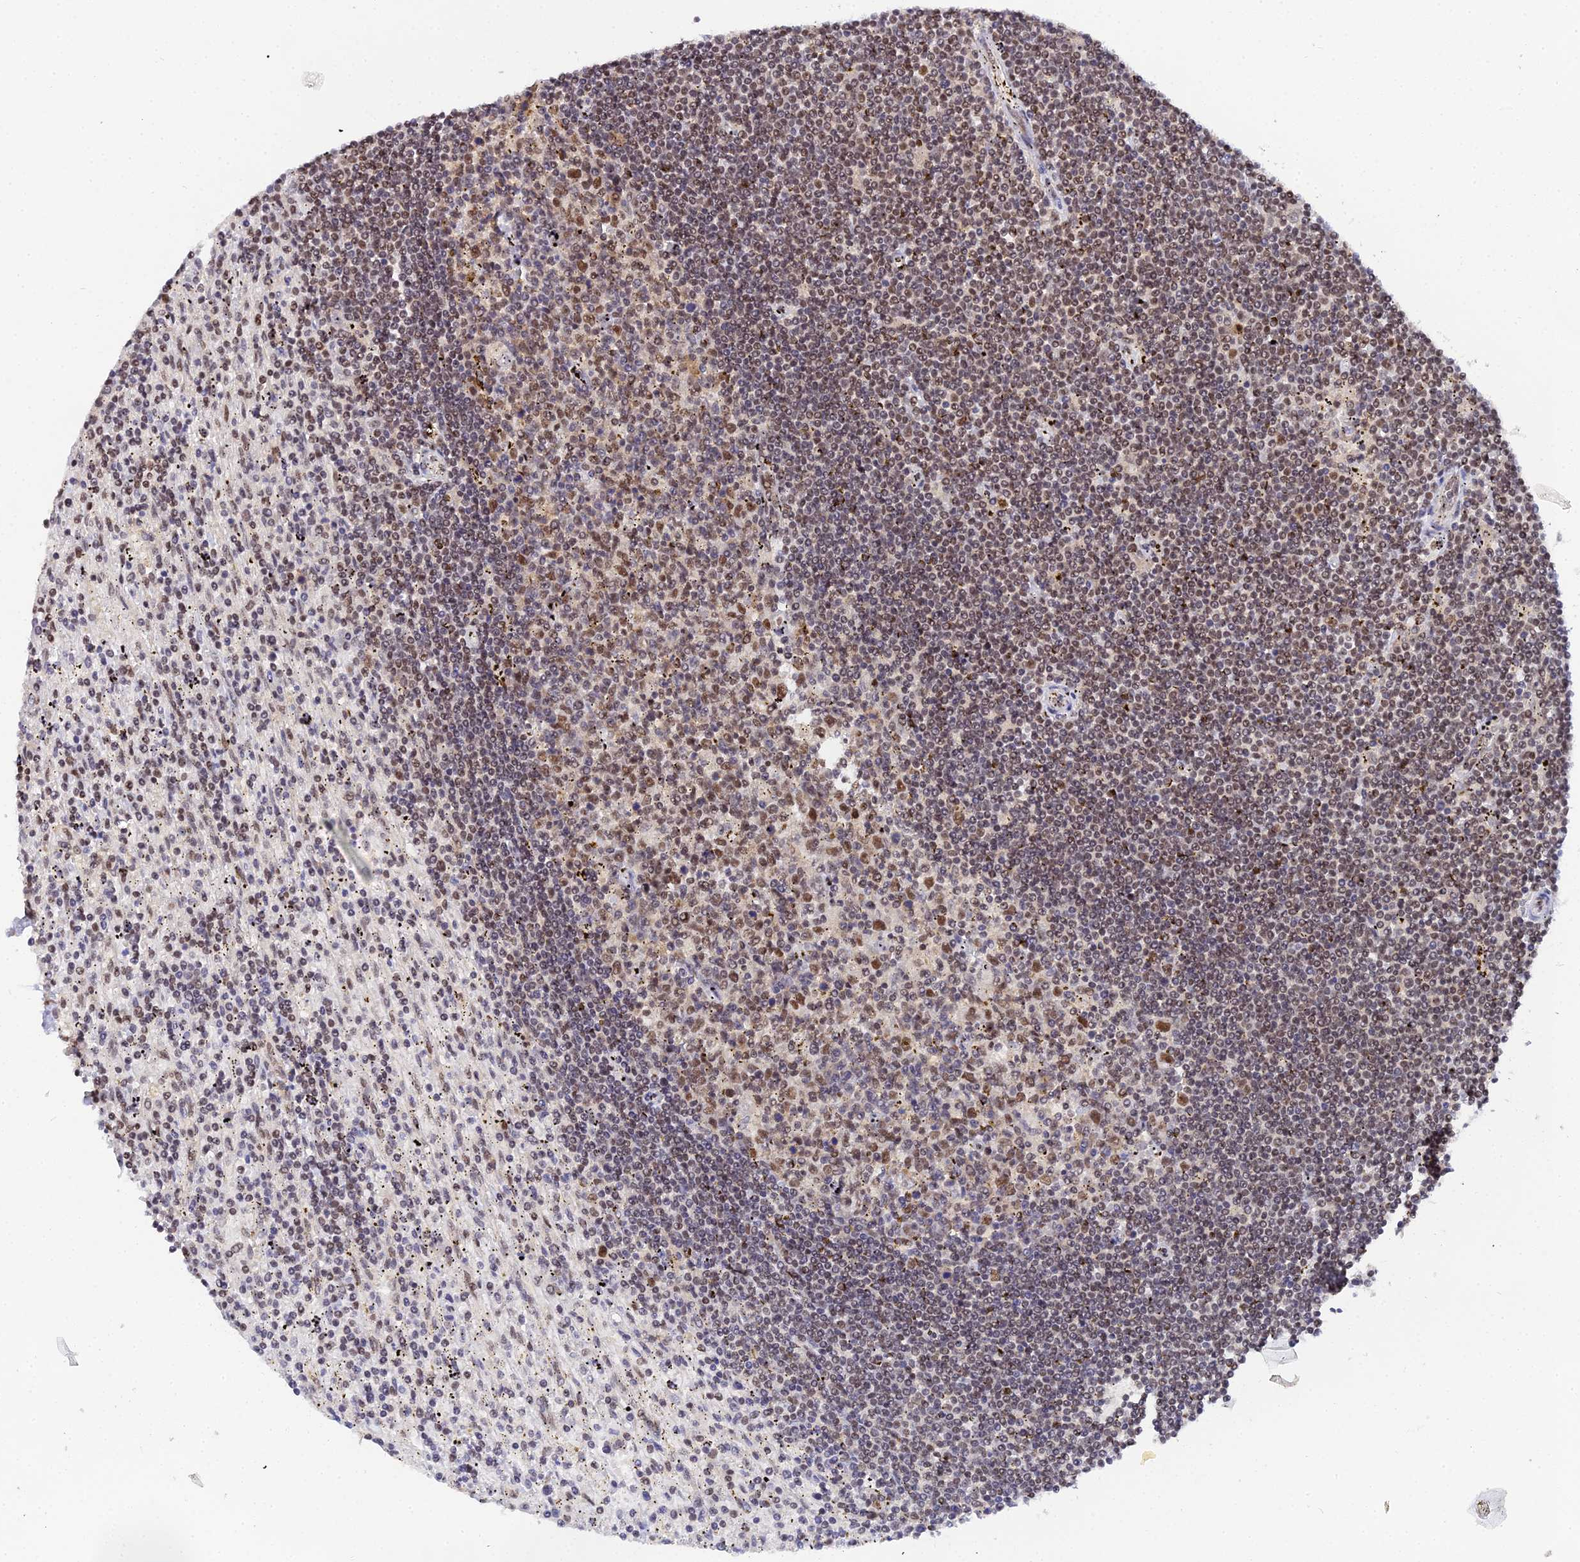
{"staining": {"intensity": "moderate", "quantity": "25%-75%", "location": "nuclear"}, "tissue": "lymphoma", "cell_type": "Tumor cells", "image_type": "cancer", "snomed": [{"axis": "morphology", "description": "Malignant lymphoma, non-Hodgkin's type, Low grade"}, {"axis": "topography", "description": "Spleen"}], "caption": "An immunohistochemistry (IHC) histopathology image of neoplastic tissue is shown. Protein staining in brown labels moderate nuclear positivity in lymphoma within tumor cells. The protein is stained brown, and the nuclei are stained in blue (DAB IHC with brightfield microscopy, high magnification).", "gene": "EXOSC3", "patient": {"sex": "male", "age": 76}}